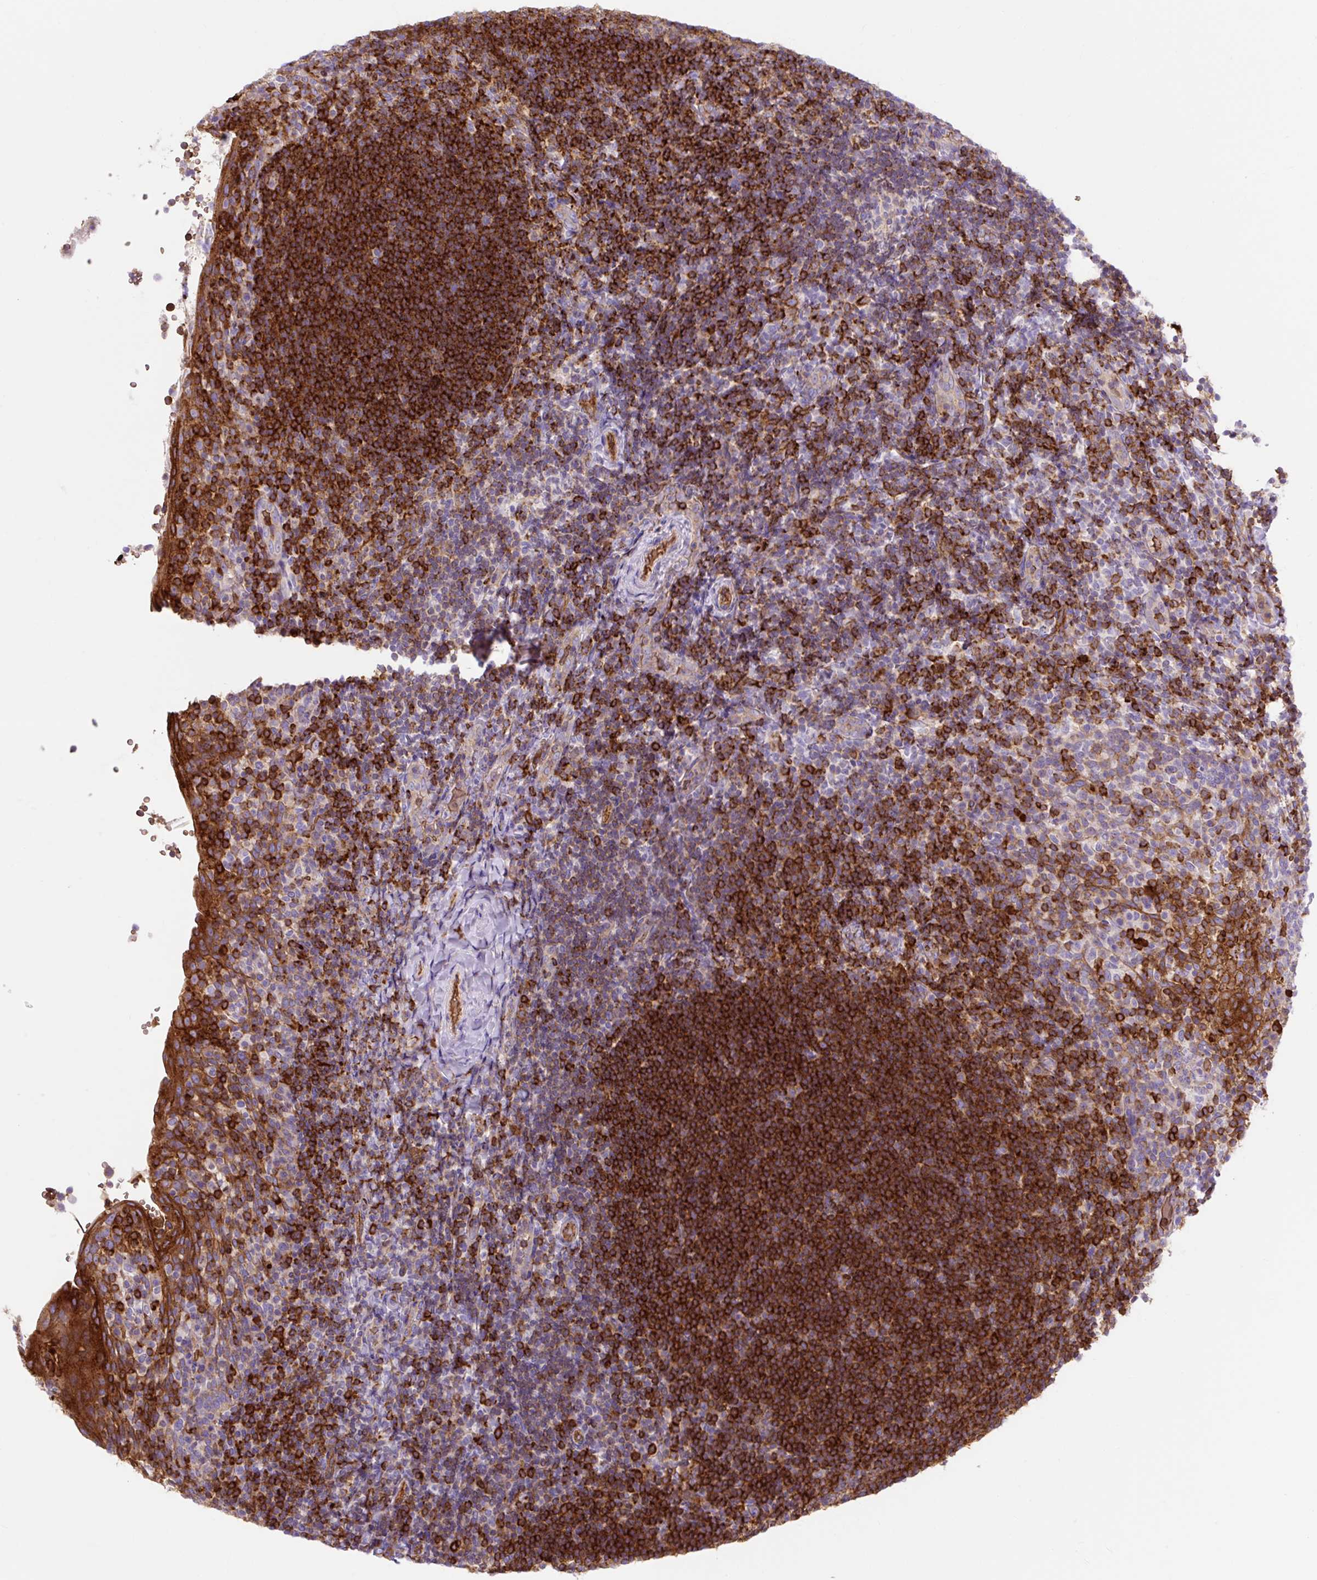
{"staining": {"intensity": "strong", "quantity": "25%-75%", "location": "cytoplasmic/membranous"}, "tissue": "tonsil", "cell_type": "Germinal center cells", "image_type": "normal", "snomed": [{"axis": "morphology", "description": "Normal tissue, NOS"}, {"axis": "topography", "description": "Tonsil"}], "caption": "Immunohistochemistry histopathology image of unremarkable tonsil: human tonsil stained using immunohistochemistry shows high levels of strong protein expression localized specifically in the cytoplasmic/membranous of germinal center cells, appearing as a cytoplasmic/membranous brown color.", "gene": "HIP1R", "patient": {"sex": "female", "age": 10}}